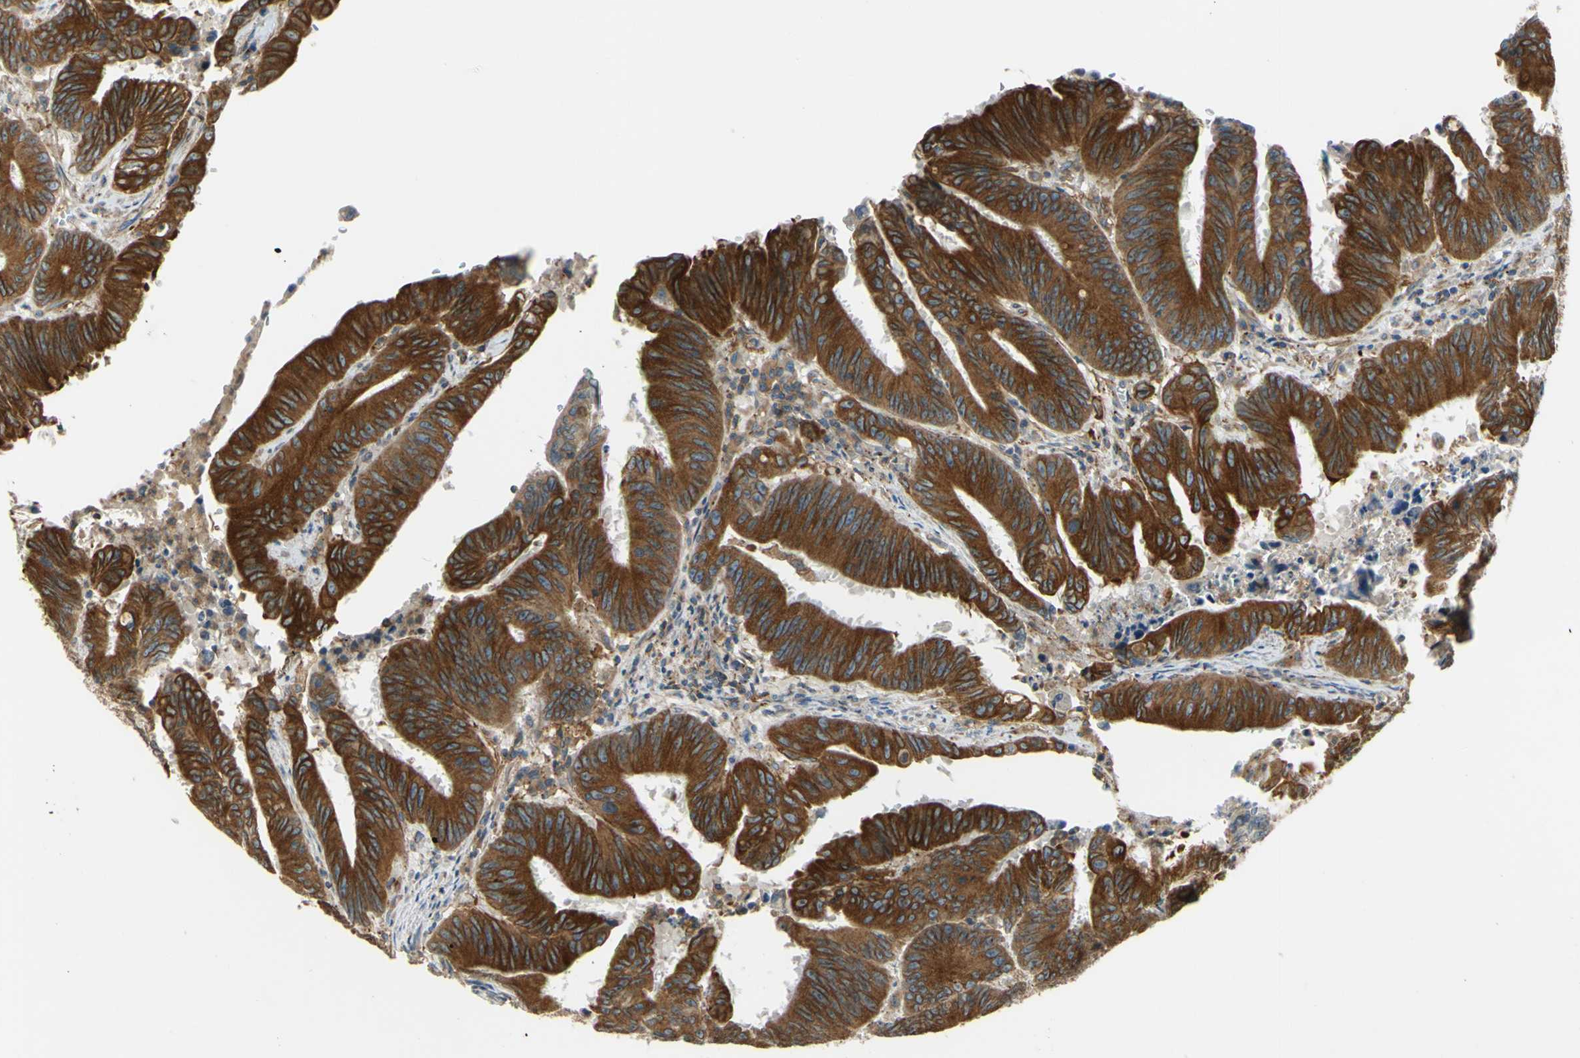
{"staining": {"intensity": "strong", "quantity": ">75%", "location": "cytoplasmic/membranous"}, "tissue": "colorectal cancer", "cell_type": "Tumor cells", "image_type": "cancer", "snomed": [{"axis": "morphology", "description": "Adenocarcinoma, NOS"}, {"axis": "topography", "description": "Colon"}], "caption": "A high-resolution image shows immunohistochemistry staining of colorectal adenocarcinoma, which displays strong cytoplasmic/membranous positivity in approximately >75% of tumor cells. (DAB (3,3'-diaminobenzidine) IHC, brown staining for protein, blue staining for nuclei).", "gene": "POR", "patient": {"sex": "male", "age": 45}}